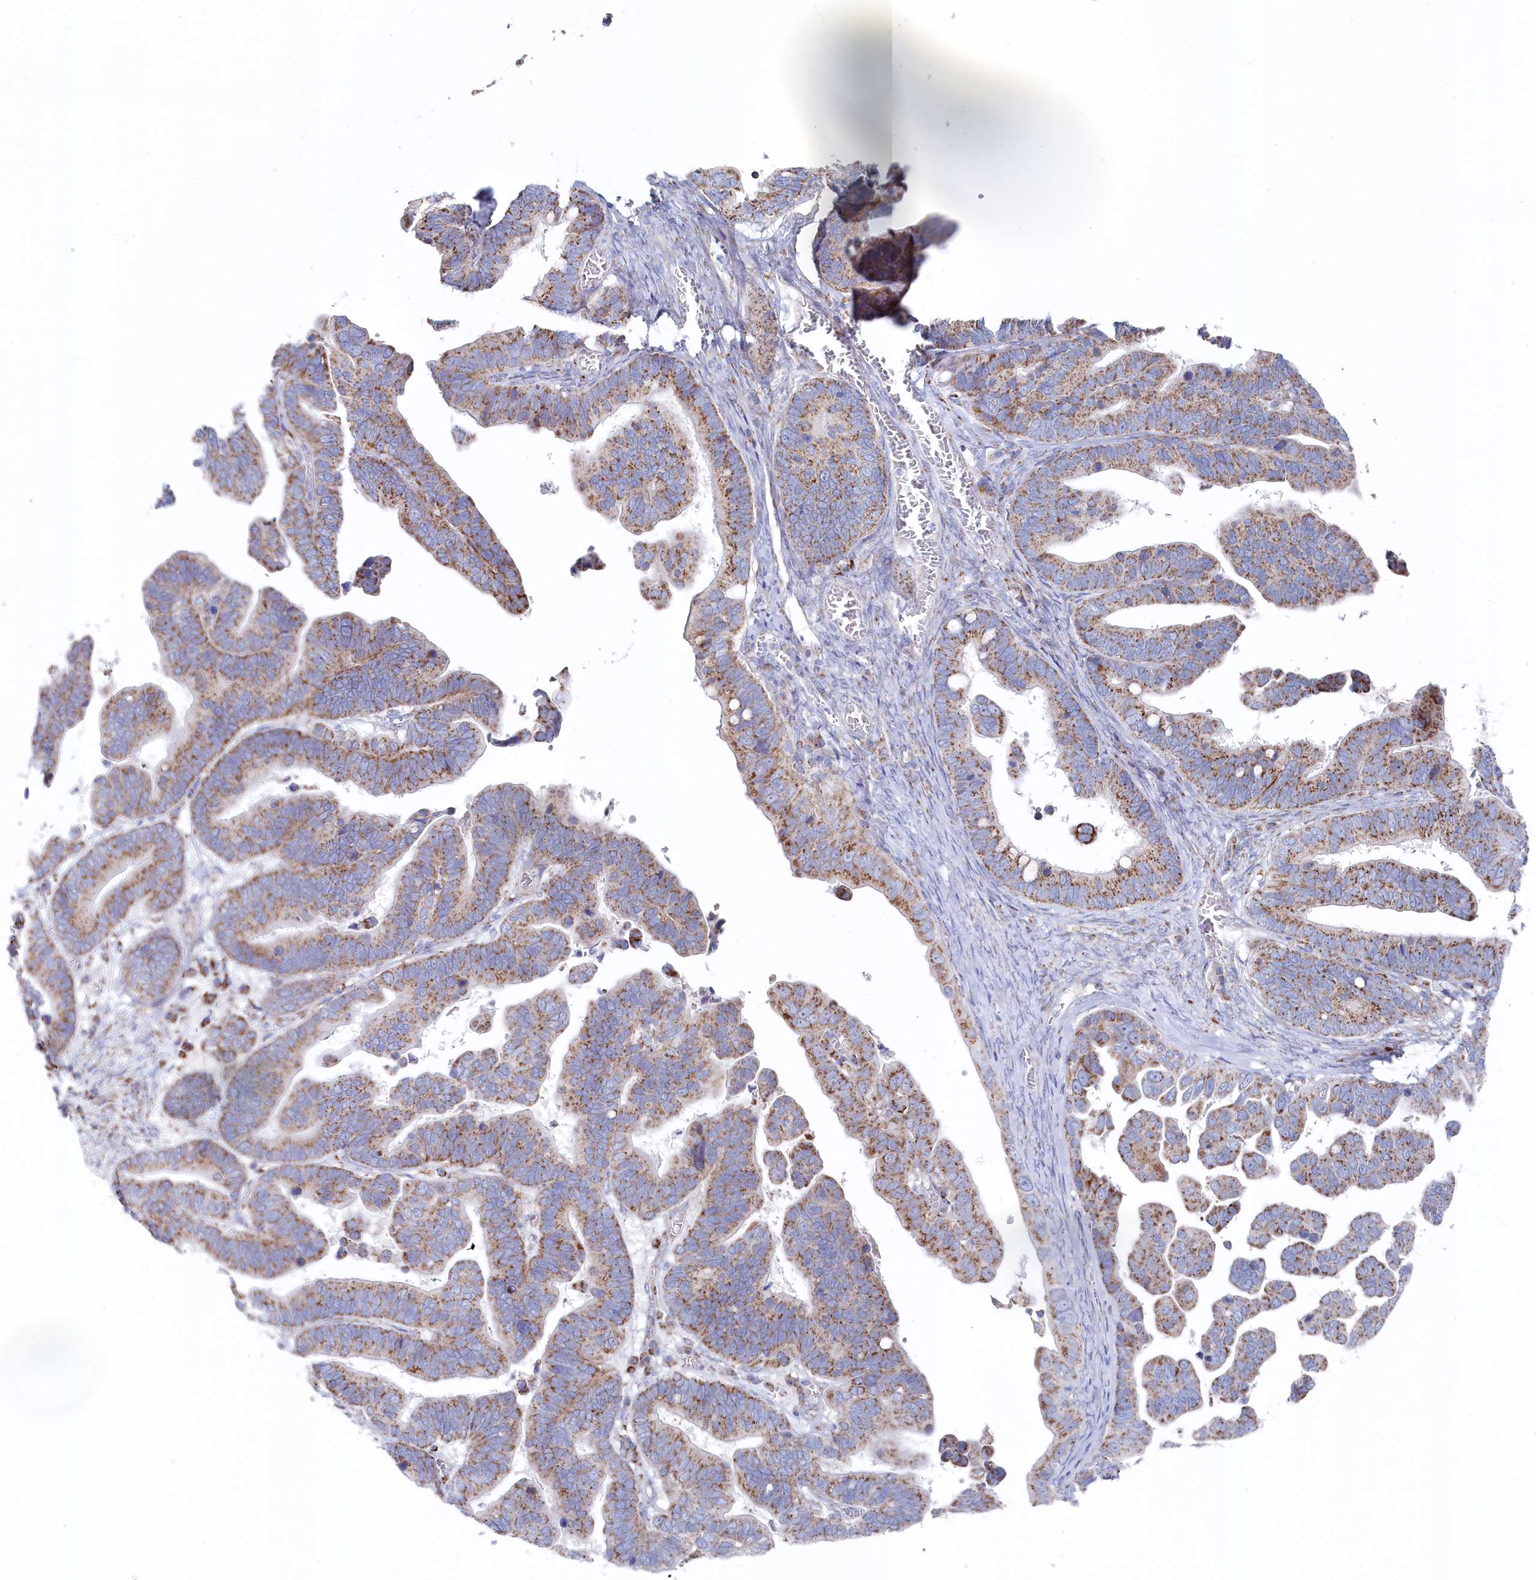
{"staining": {"intensity": "moderate", "quantity": ">75%", "location": "cytoplasmic/membranous"}, "tissue": "ovarian cancer", "cell_type": "Tumor cells", "image_type": "cancer", "snomed": [{"axis": "morphology", "description": "Cystadenocarcinoma, serous, NOS"}, {"axis": "topography", "description": "Ovary"}], "caption": "Immunohistochemistry (IHC) micrograph of neoplastic tissue: serous cystadenocarcinoma (ovarian) stained using immunohistochemistry demonstrates medium levels of moderate protein expression localized specifically in the cytoplasmic/membranous of tumor cells, appearing as a cytoplasmic/membranous brown color.", "gene": "GLS2", "patient": {"sex": "female", "age": 56}}